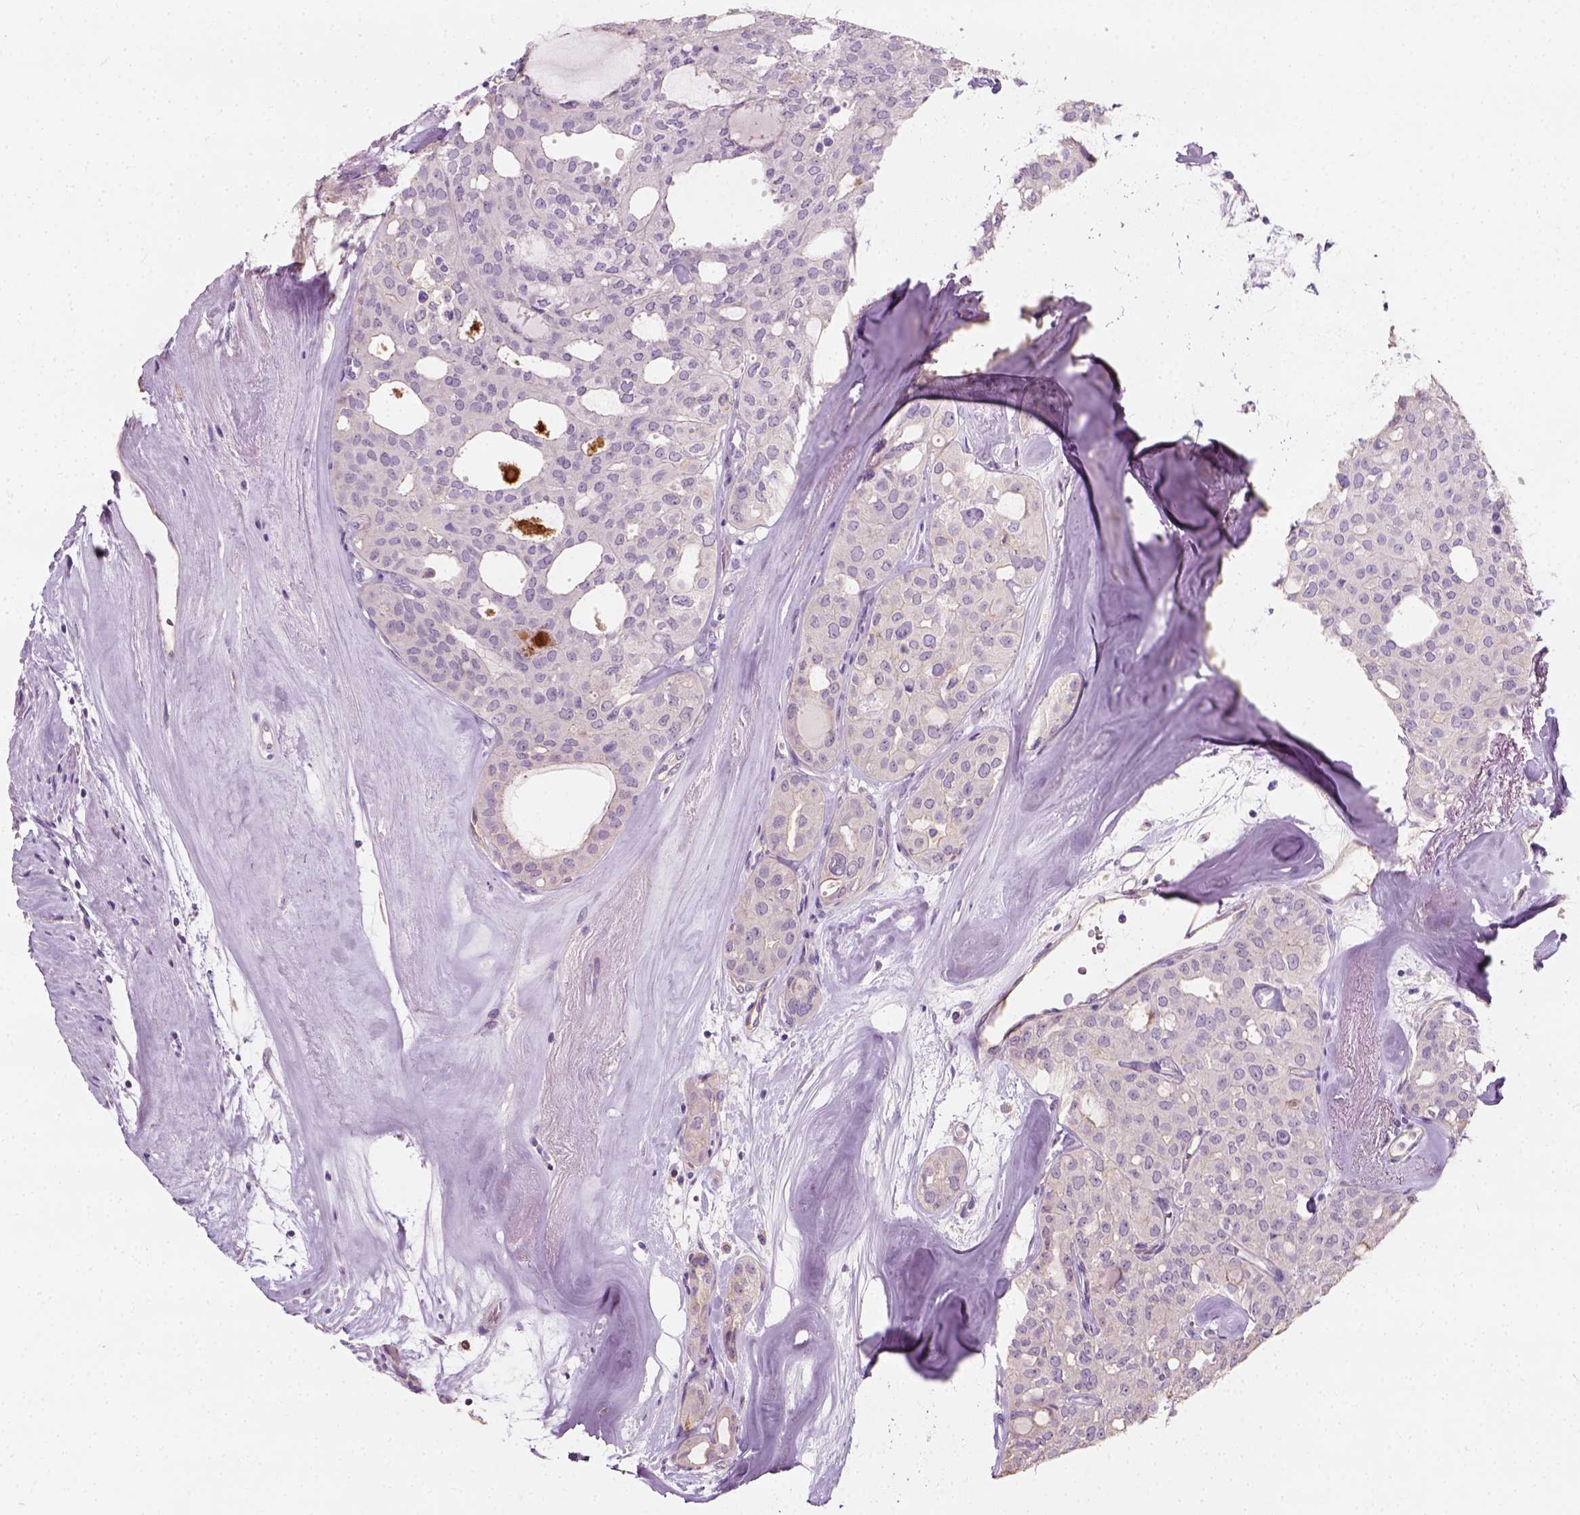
{"staining": {"intensity": "negative", "quantity": "none", "location": "none"}, "tissue": "thyroid cancer", "cell_type": "Tumor cells", "image_type": "cancer", "snomed": [{"axis": "morphology", "description": "Follicular adenoma carcinoma, NOS"}, {"axis": "topography", "description": "Thyroid gland"}], "caption": "Thyroid cancer was stained to show a protein in brown. There is no significant positivity in tumor cells.", "gene": "DHCR24", "patient": {"sex": "male", "age": 75}}